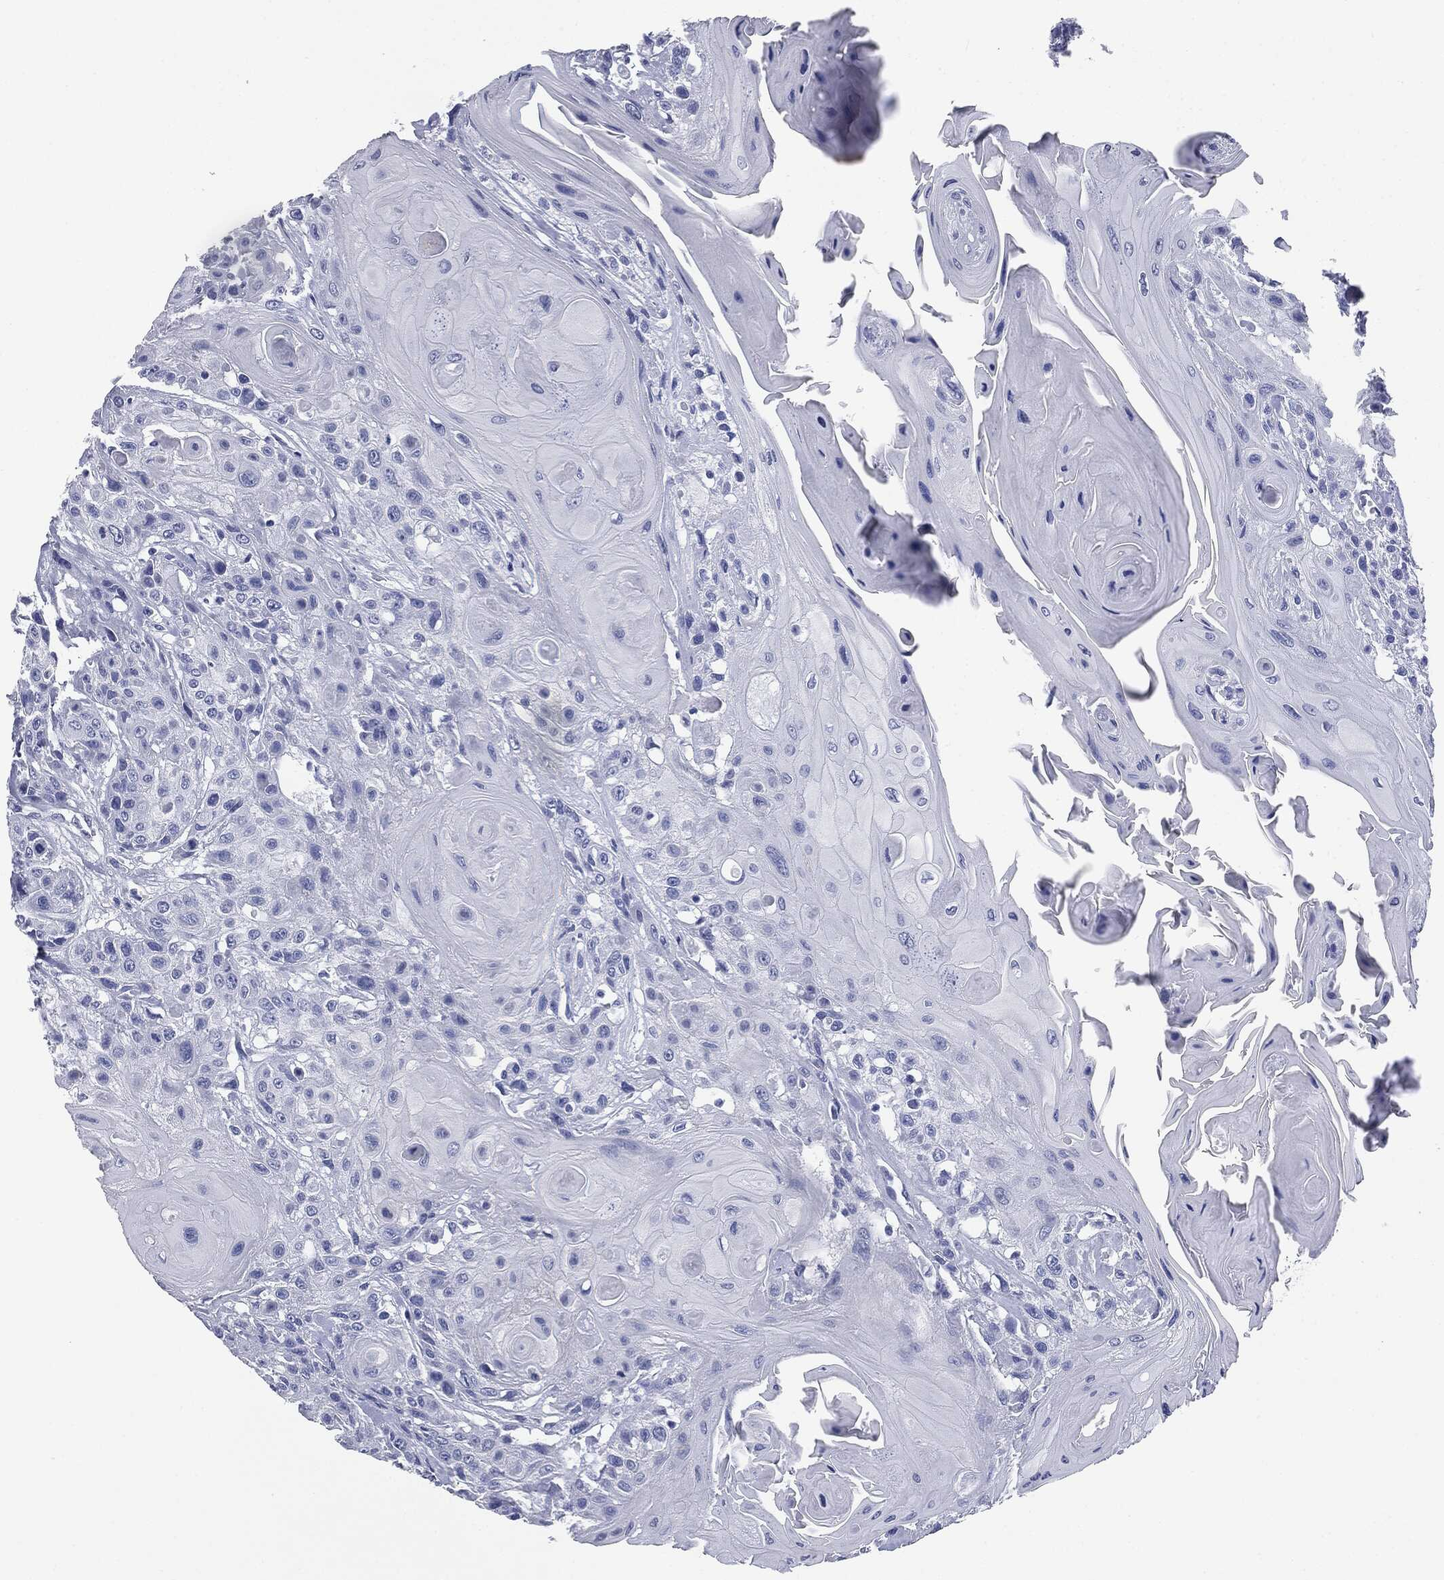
{"staining": {"intensity": "negative", "quantity": "none", "location": "none"}, "tissue": "head and neck cancer", "cell_type": "Tumor cells", "image_type": "cancer", "snomed": [{"axis": "morphology", "description": "Squamous cell carcinoma, NOS"}, {"axis": "topography", "description": "Head-Neck"}], "caption": "DAB immunohistochemical staining of human head and neck squamous cell carcinoma exhibits no significant expression in tumor cells.", "gene": "ATP2A1", "patient": {"sex": "female", "age": 59}}